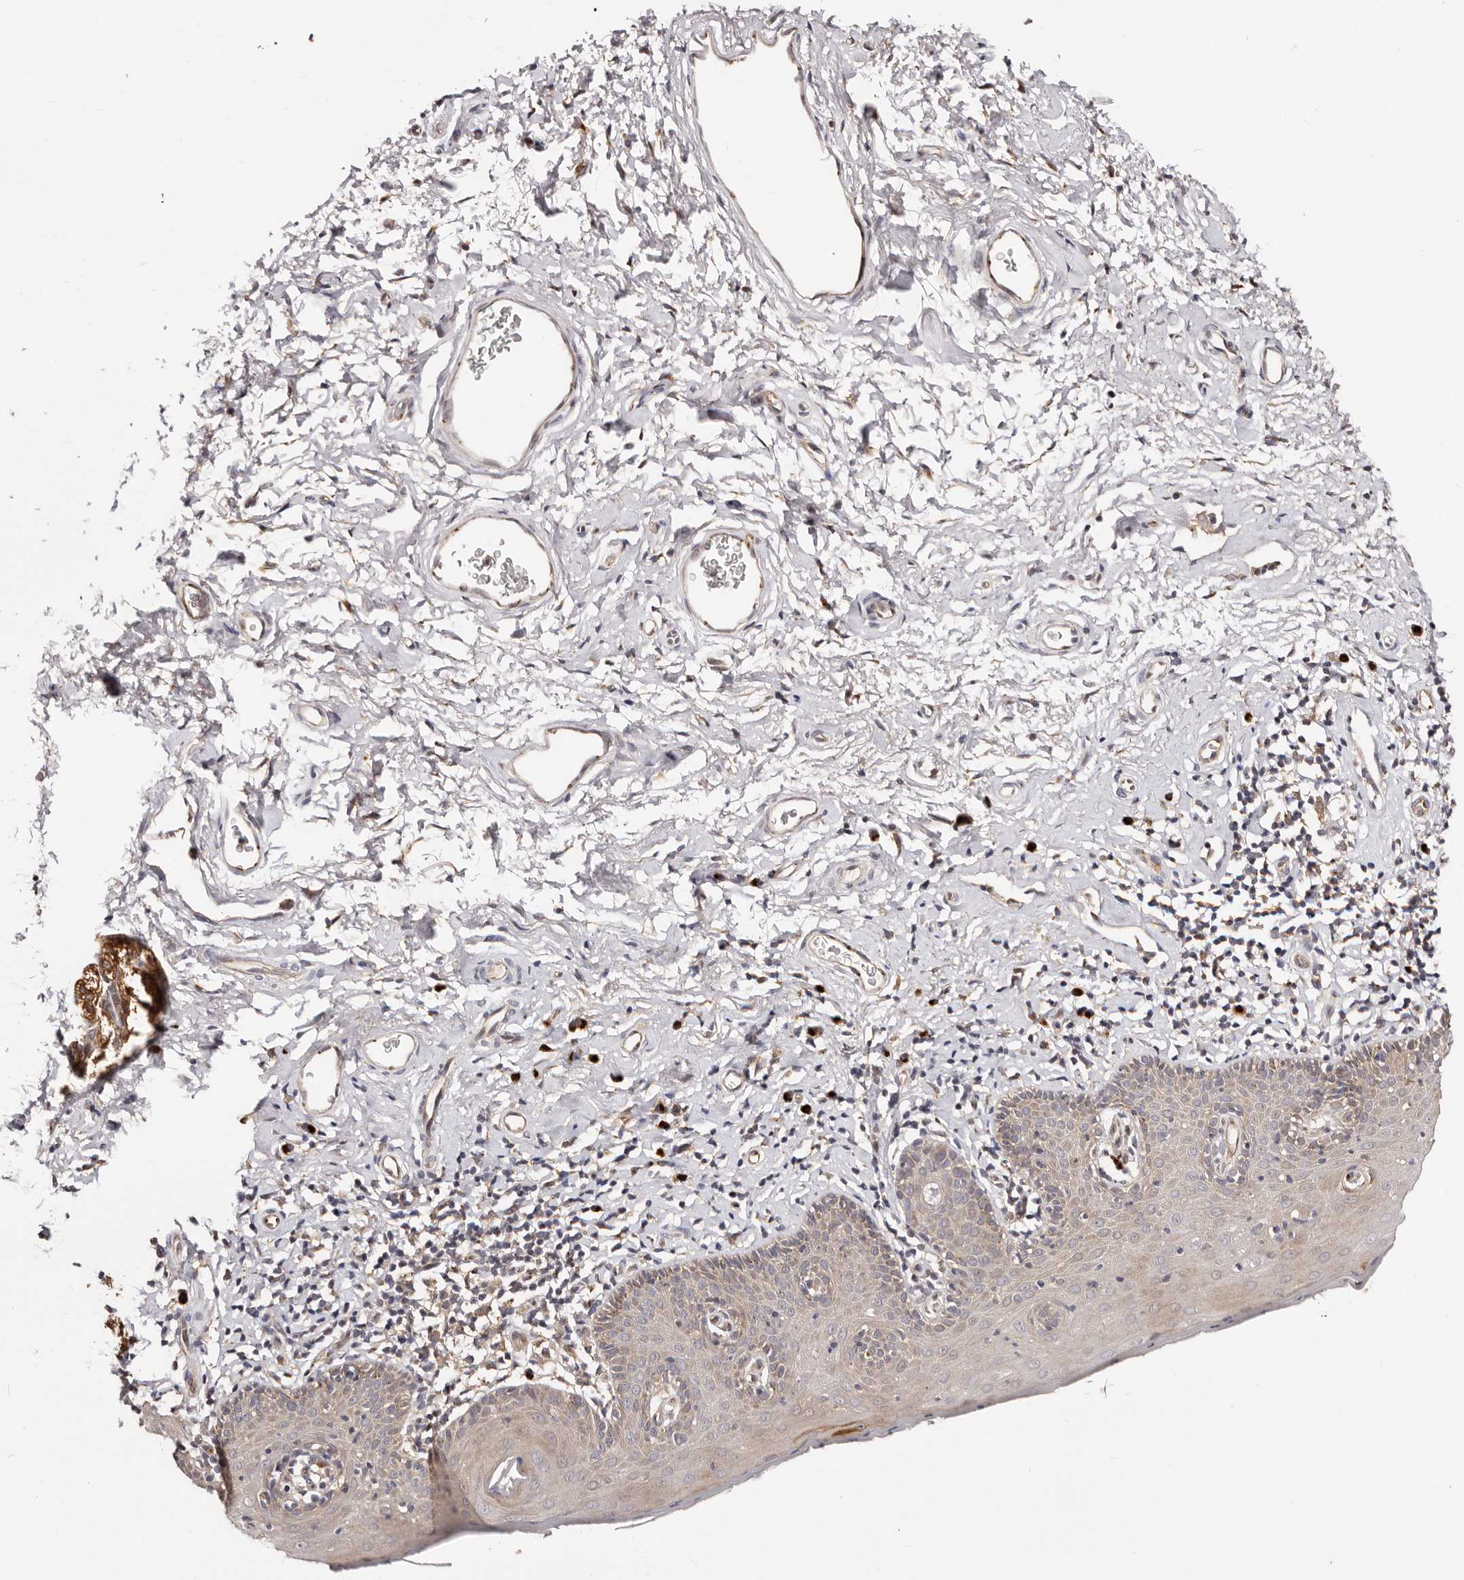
{"staining": {"intensity": "moderate", "quantity": ">75%", "location": "cytoplasmic/membranous"}, "tissue": "skin", "cell_type": "Epidermal cells", "image_type": "normal", "snomed": [{"axis": "morphology", "description": "Normal tissue, NOS"}, {"axis": "topography", "description": "Vulva"}], "caption": "Epidermal cells show moderate cytoplasmic/membranous staining in approximately >75% of cells in unremarkable skin. (DAB (3,3'-diaminobenzidine) IHC with brightfield microscopy, high magnification).", "gene": "DACT2", "patient": {"sex": "female", "age": 66}}